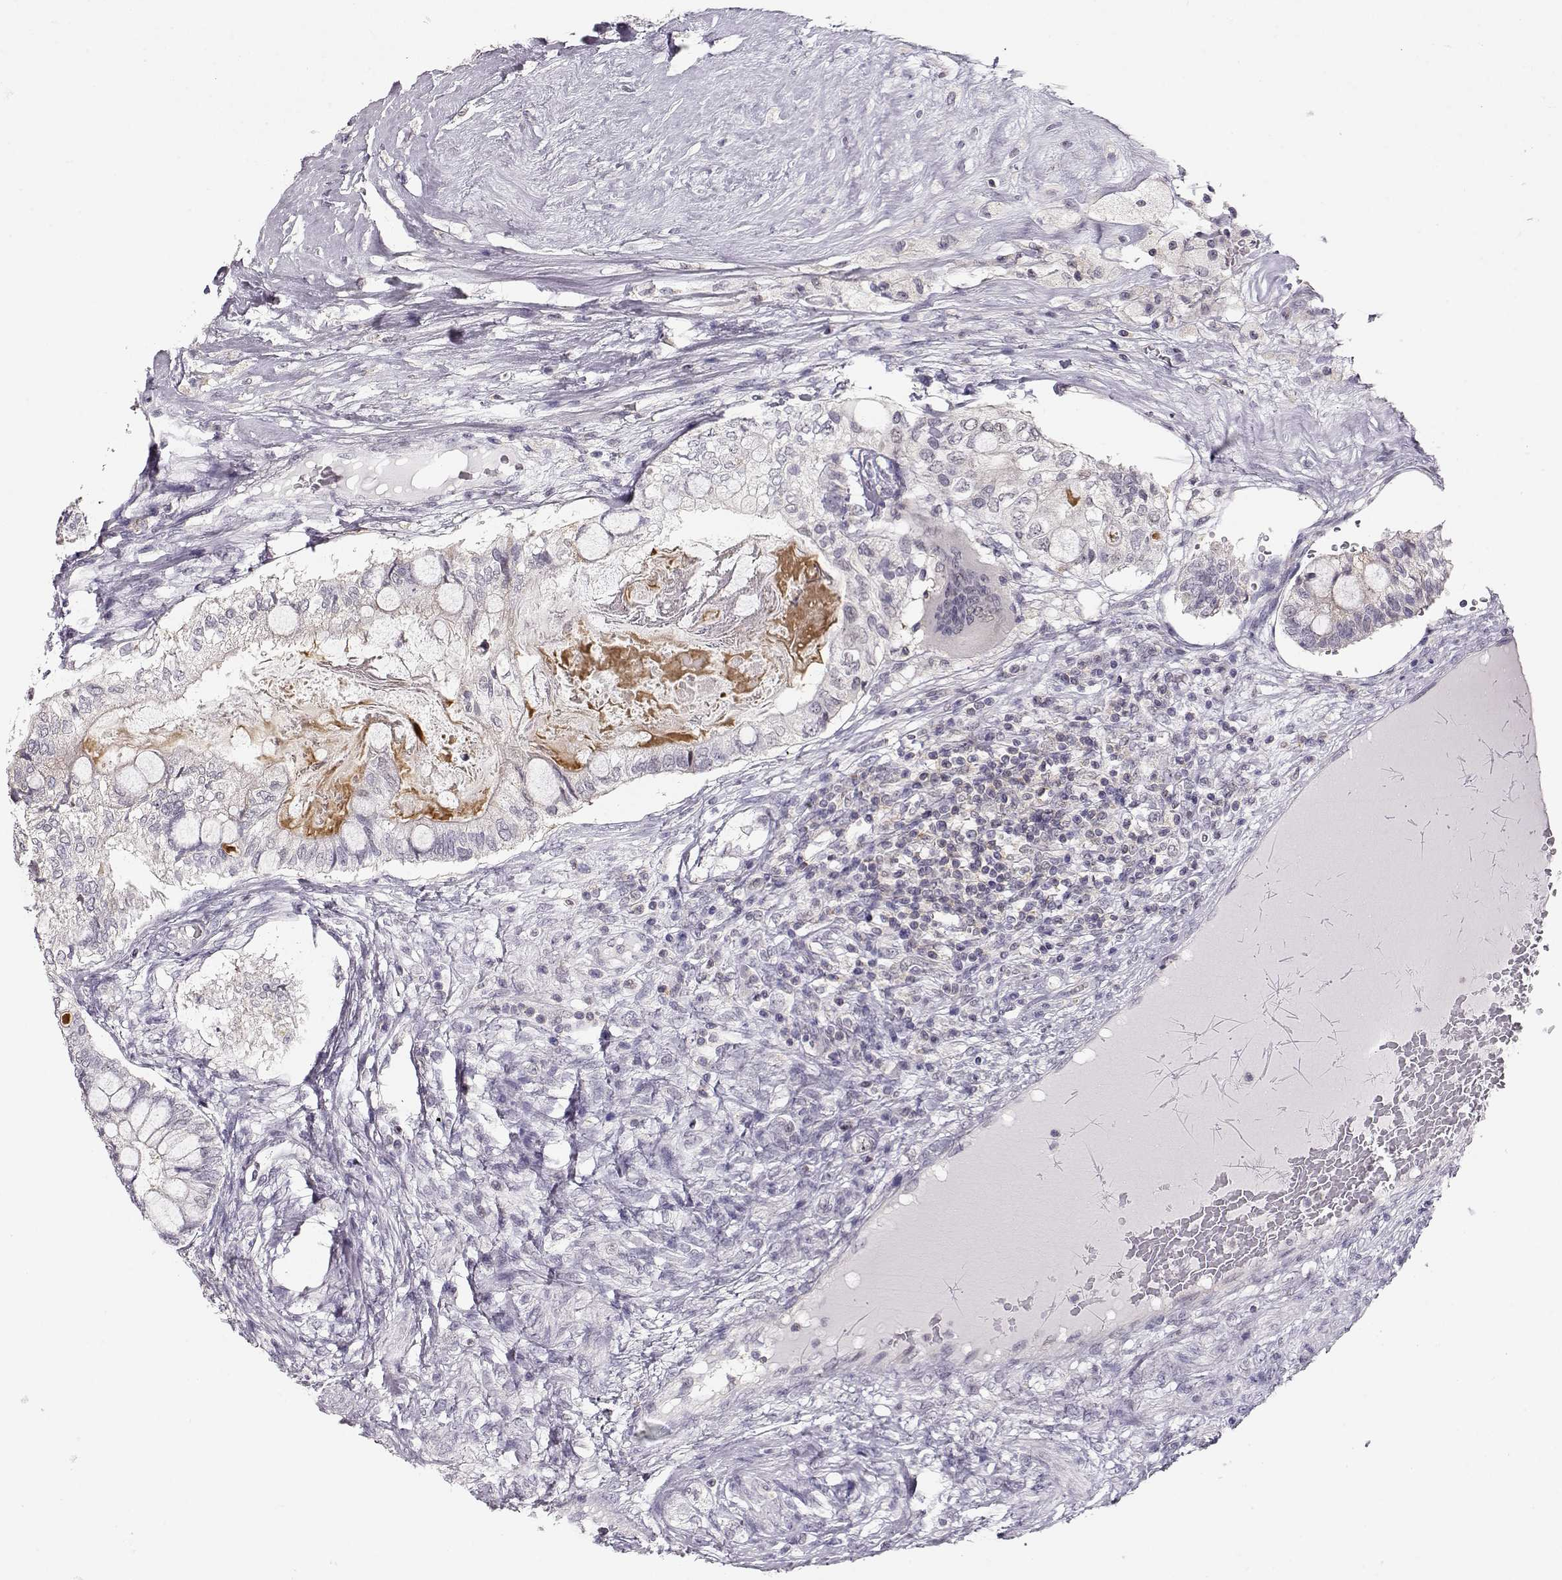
{"staining": {"intensity": "negative", "quantity": "none", "location": "none"}, "tissue": "testis cancer", "cell_type": "Tumor cells", "image_type": "cancer", "snomed": [{"axis": "morphology", "description": "Seminoma, NOS"}, {"axis": "morphology", "description": "Carcinoma, Embryonal, NOS"}, {"axis": "topography", "description": "Testis"}], "caption": "The micrograph exhibits no significant expression in tumor cells of embryonal carcinoma (testis). (Immunohistochemistry, brightfield microscopy, high magnification).", "gene": "TEPP", "patient": {"sex": "male", "age": 41}}